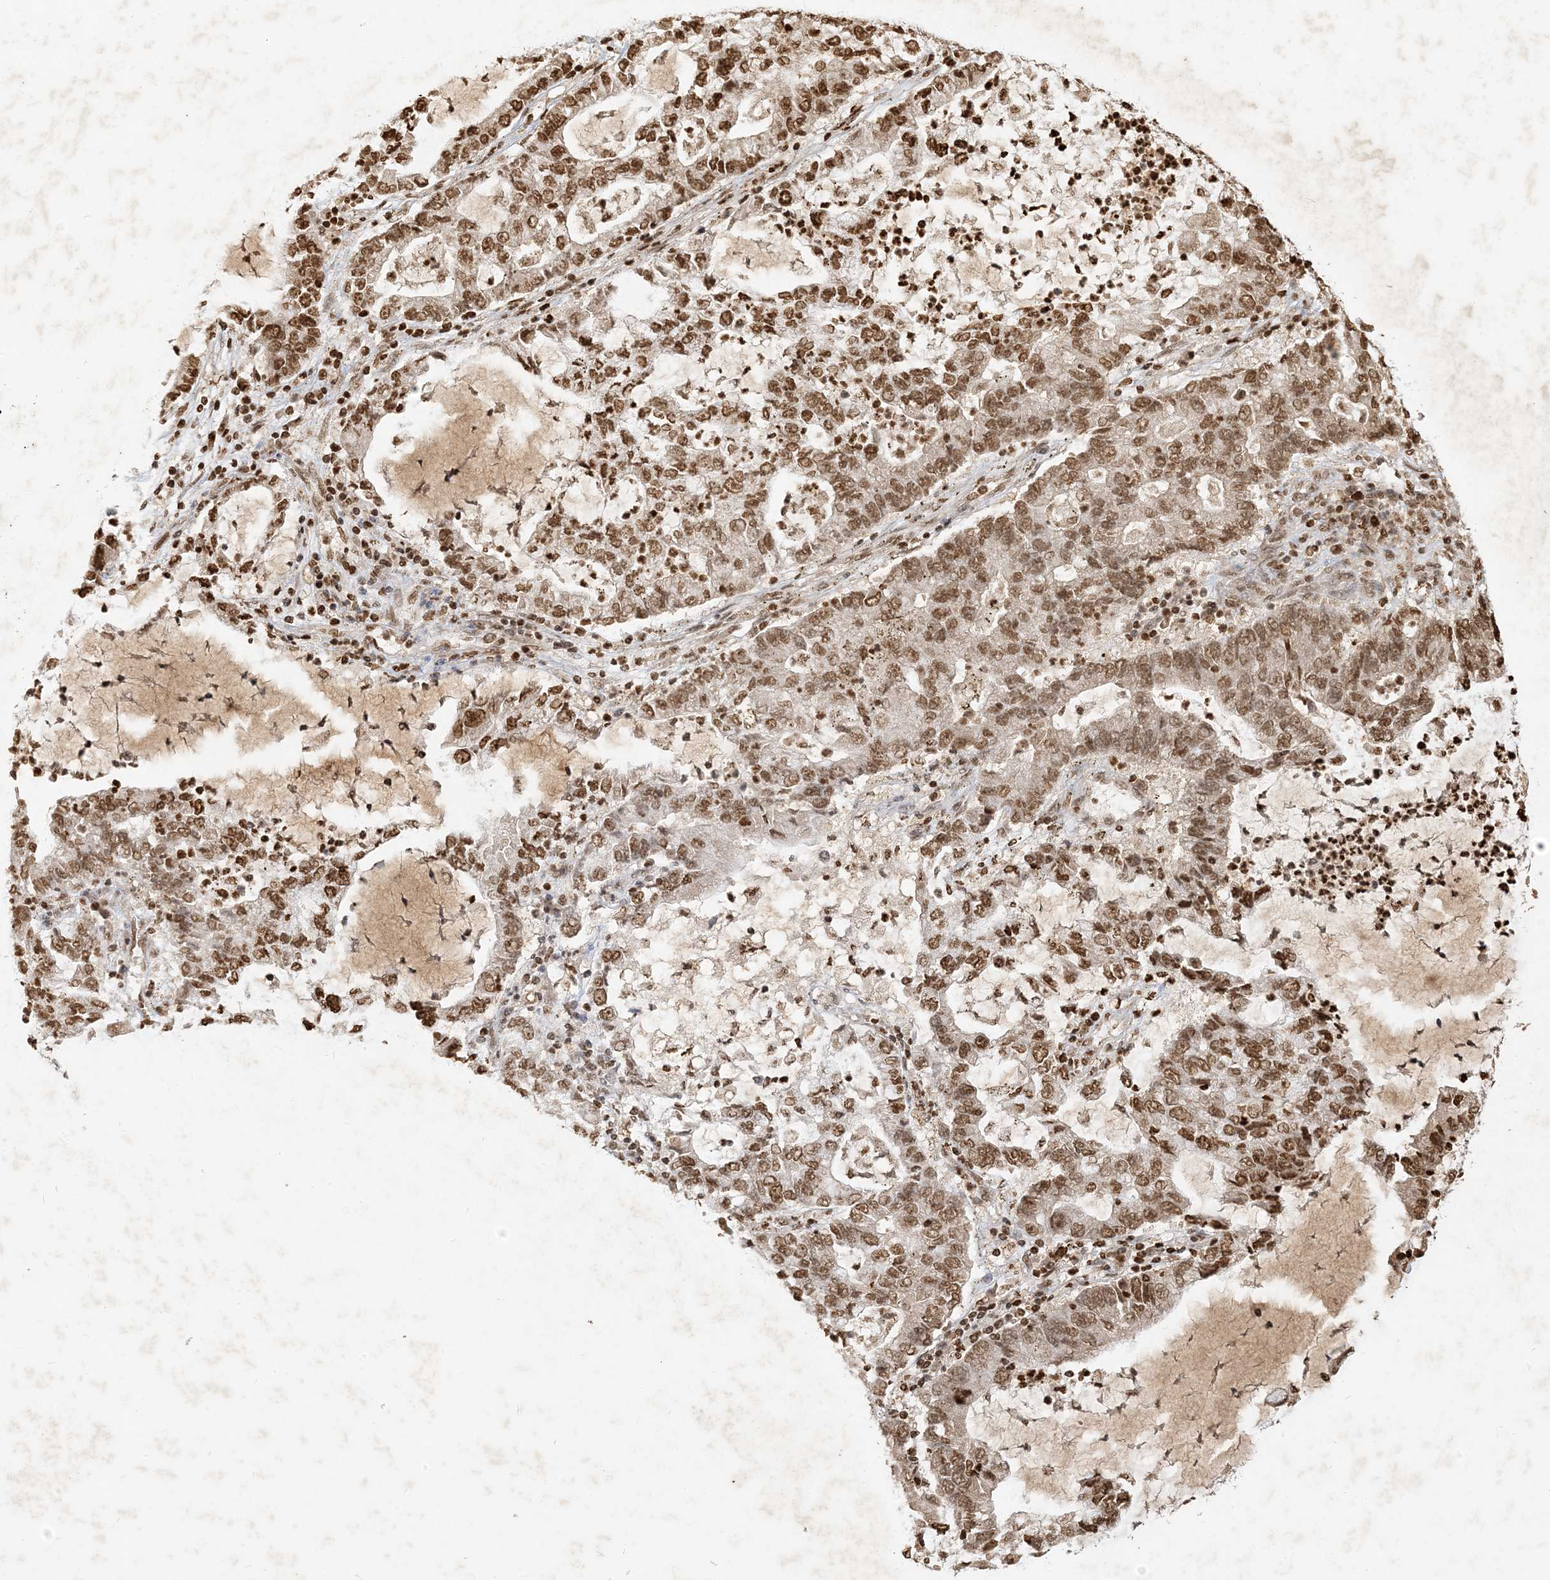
{"staining": {"intensity": "moderate", "quantity": ">75%", "location": "cytoplasmic/membranous,nuclear"}, "tissue": "lung cancer", "cell_type": "Tumor cells", "image_type": "cancer", "snomed": [{"axis": "morphology", "description": "Adenocarcinoma, NOS"}, {"axis": "topography", "description": "Lung"}], "caption": "Tumor cells reveal medium levels of moderate cytoplasmic/membranous and nuclear staining in approximately >75% of cells in lung cancer. The protein of interest is stained brown, and the nuclei are stained in blue (DAB IHC with brightfield microscopy, high magnification).", "gene": "MCOLN1", "patient": {"sex": "female", "age": 51}}